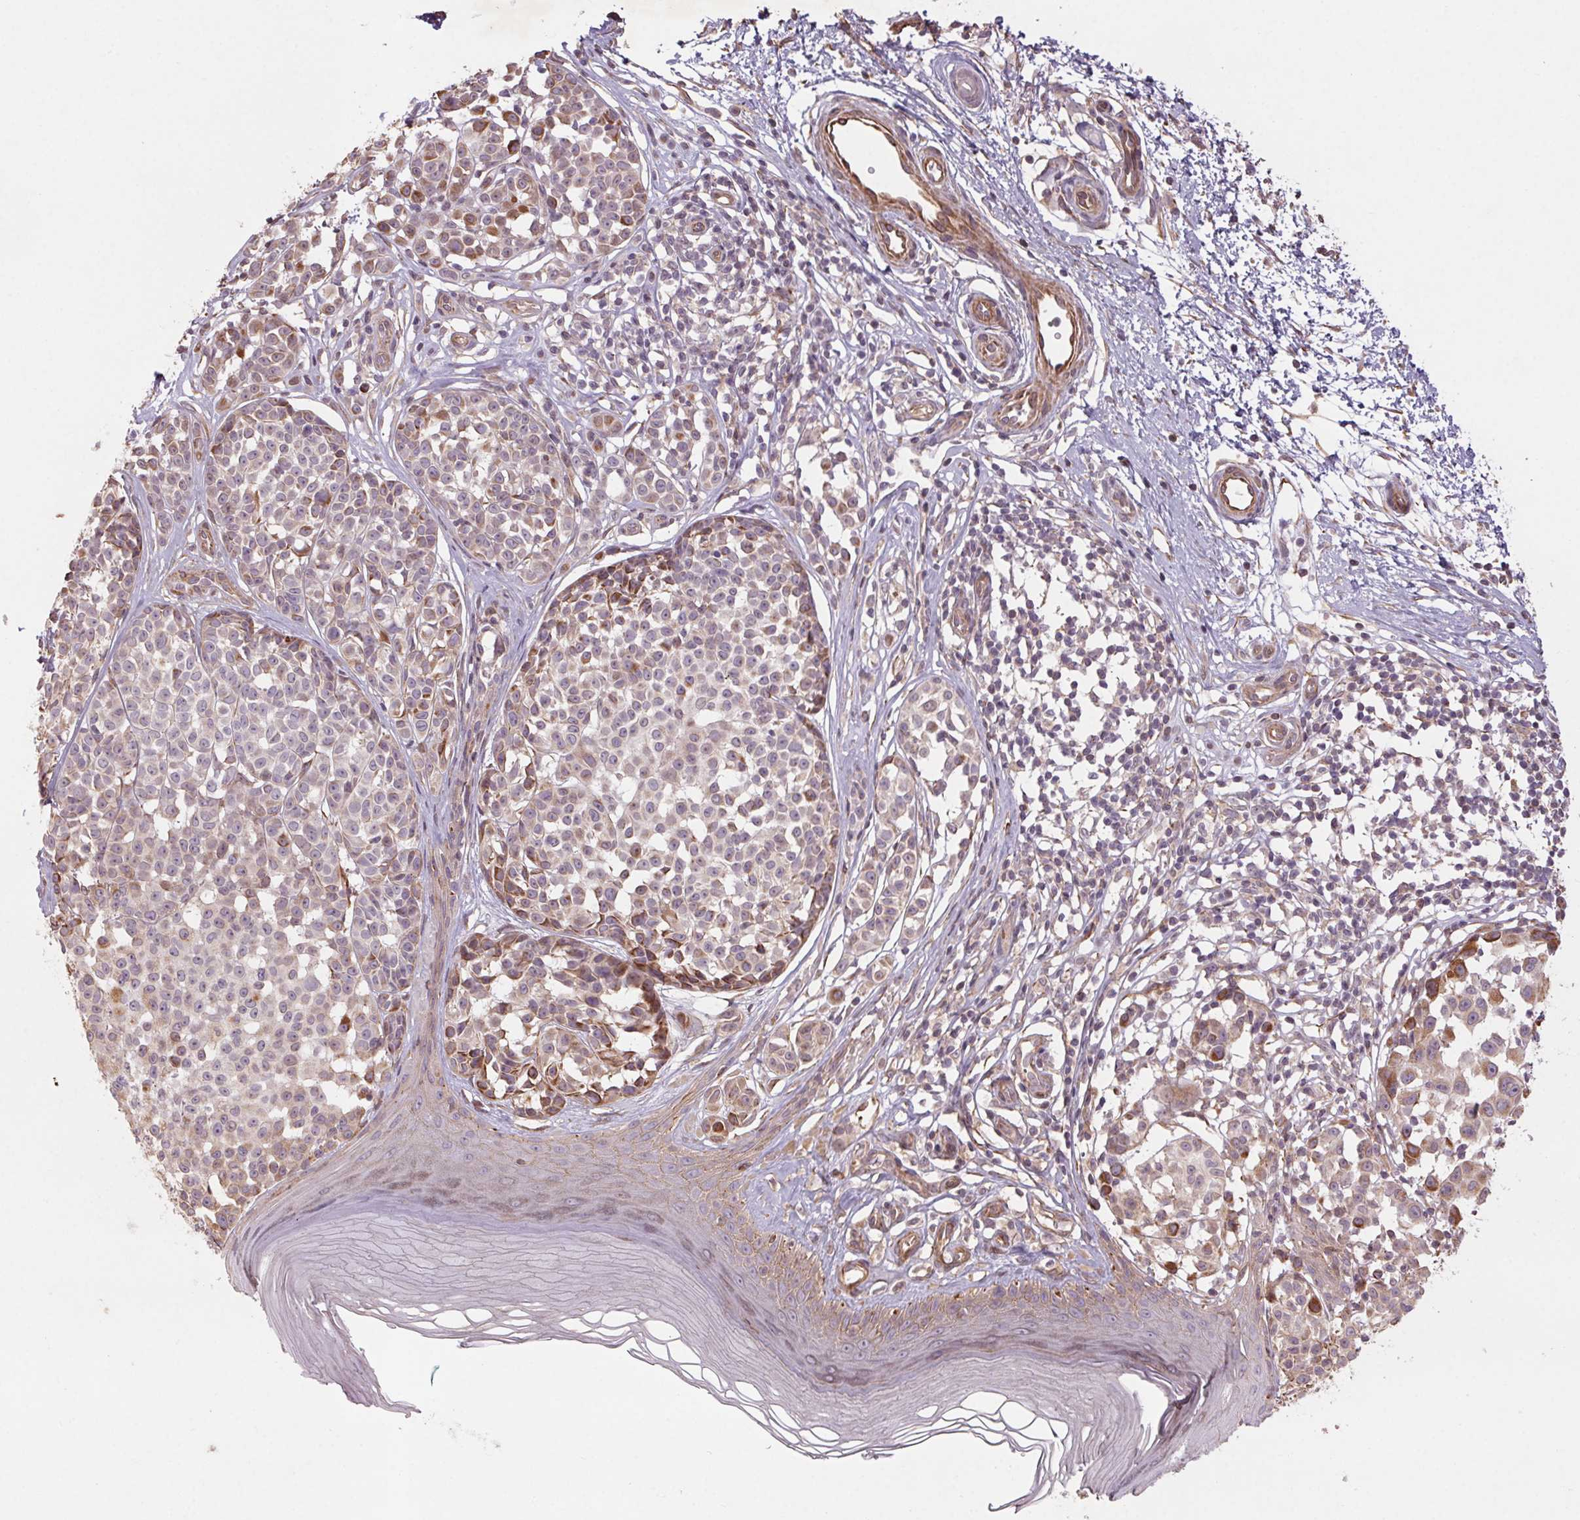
{"staining": {"intensity": "moderate", "quantity": "<25%", "location": "cytoplasmic/membranous"}, "tissue": "melanoma", "cell_type": "Tumor cells", "image_type": "cancer", "snomed": [{"axis": "morphology", "description": "Malignant melanoma, NOS"}, {"axis": "topography", "description": "Skin"}], "caption": "A low amount of moderate cytoplasmic/membranous expression is identified in approximately <25% of tumor cells in melanoma tissue.", "gene": "CCSER1", "patient": {"sex": "female", "age": 90}}